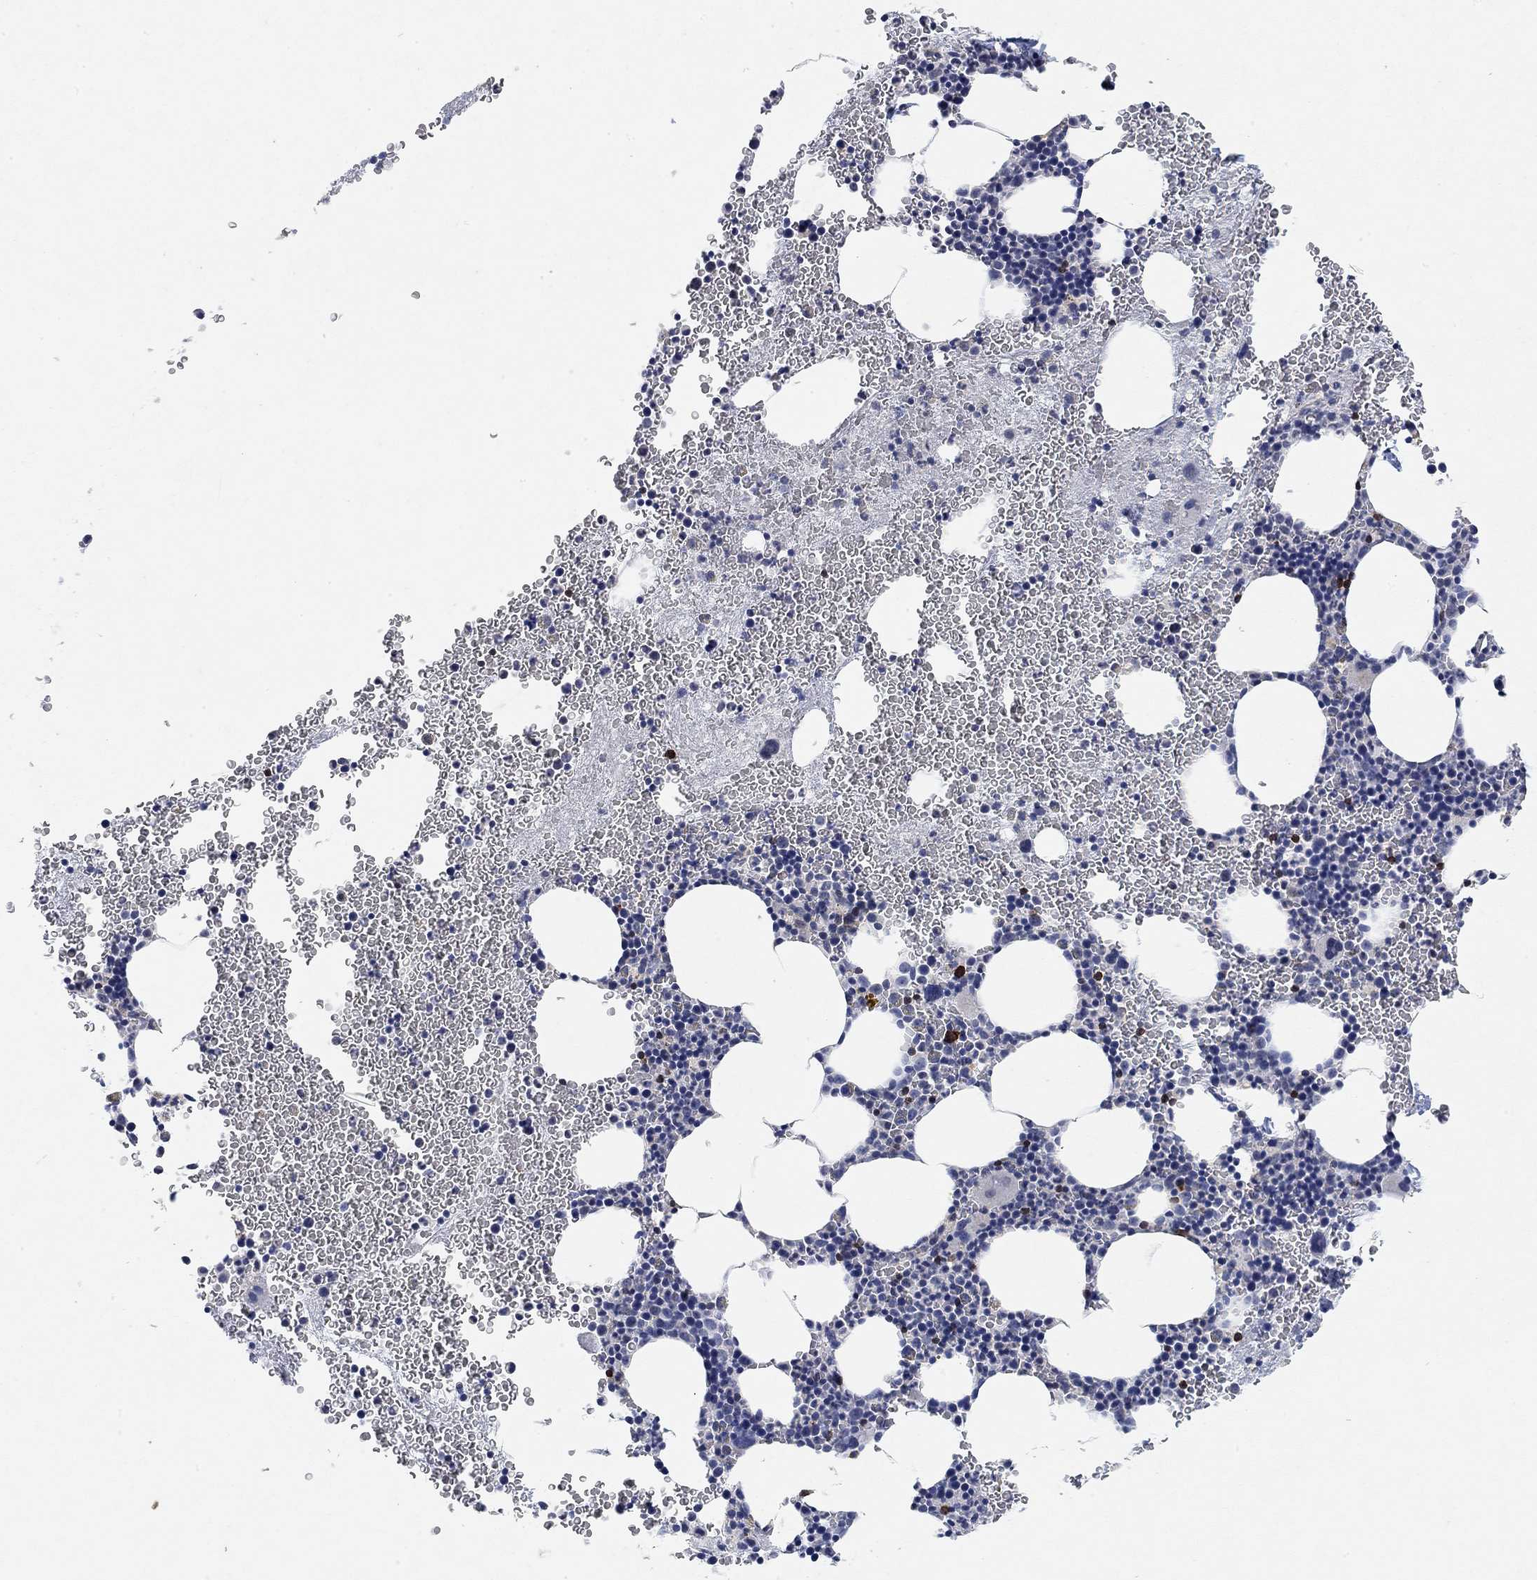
{"staining": {"intensity": "strong", "quantity": "<25%", "location": "cytoplasmic/membranous"}, "tissue": "bone marrow", "cell_type": "Hematopoietic cells", "image_type": "normal", "snomed": [{"axis": "morphology", "description": "Normal tissue, NOS"}, {"axis": "topography", "description": "Bone marrow"}], "caption": "Hematopoietic cells exhibit strong cytoplasmic/membranous positivity in about <25% of cells in unremarkable bone marrow. (Brightfield microscopy of DAB IHC at high magnification).", "gene": "VAT1L", "patient": {"sex": "male", "age": 50}}